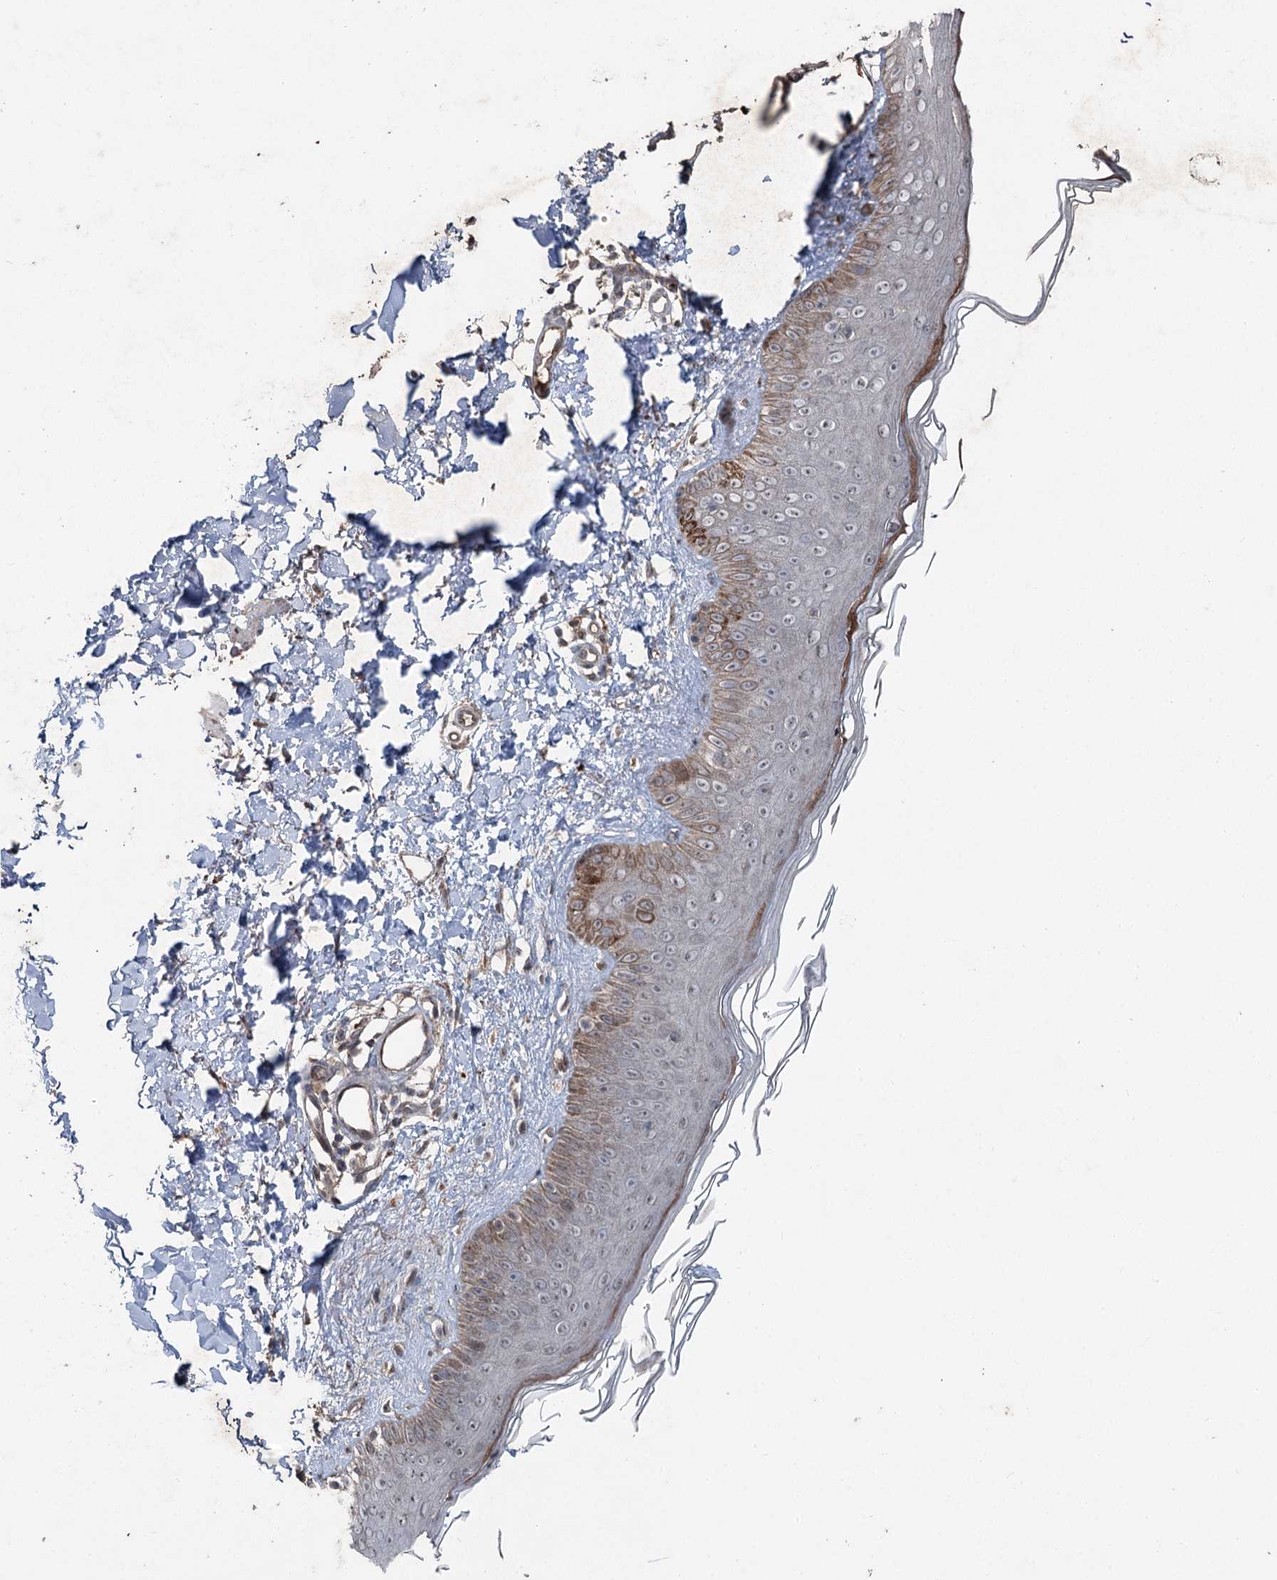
{"staining": {"intensity": "moderate", "quantity": "25%-75%", "location": "cytoplasmic/membranous"}, "tissue": "skin", "cell_type": "Fibroblasts", "image_type": "normal", "snomed": [{"axis": "morphology", "description": "Normal tissue, NOS"}, {"axis": "topography", "description": "Skin"}], "caption": "Immunohistochemical staining of unremarkable skin exhibits medium levels of moderate cytoplasmic/membranous expression in about 25%-75% of fibroblasts.", "gene": "MAPK8IP2", "patient": {"sex": "male", "age": 52}}